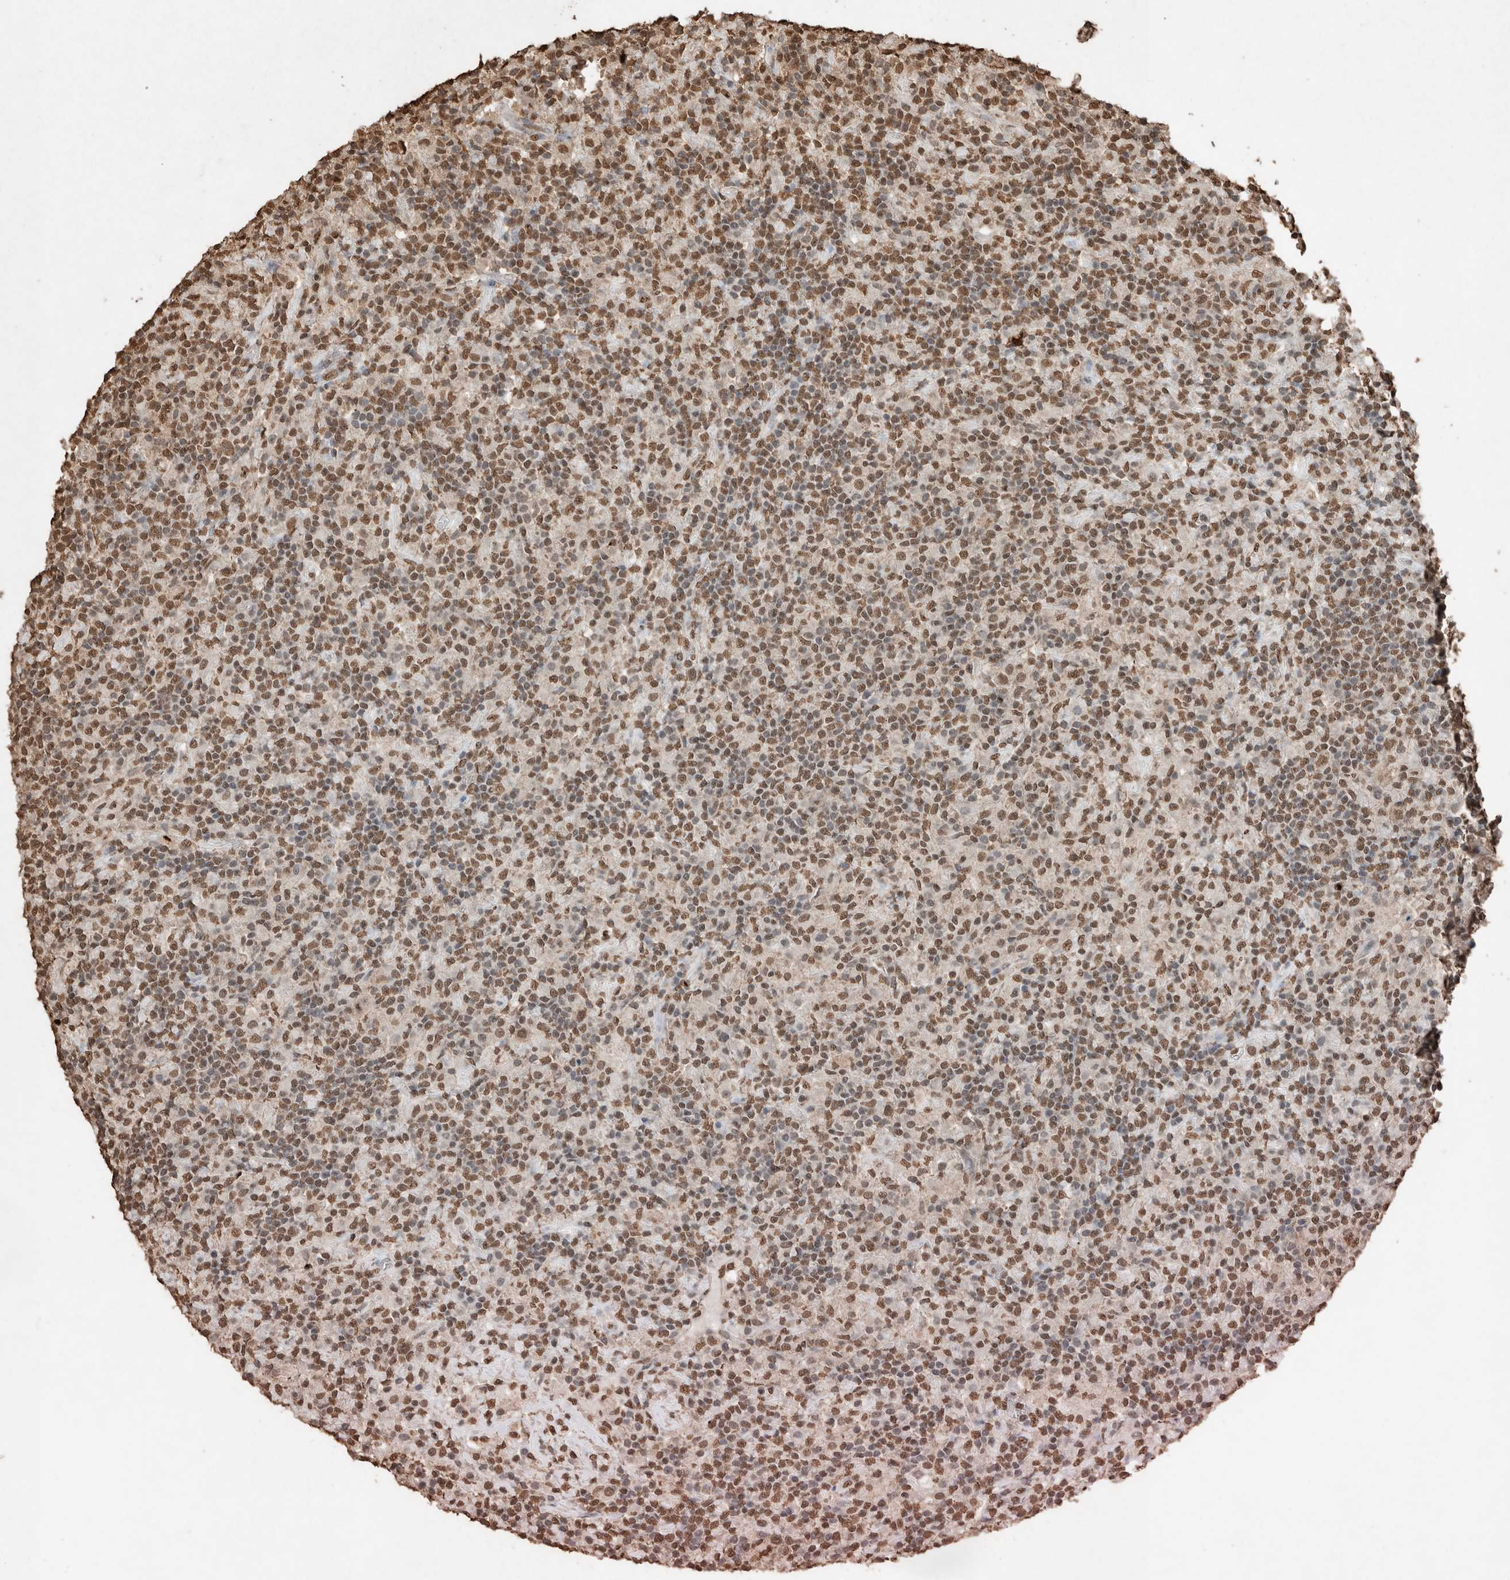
{"staining": {"intensity": "moderate", "quantity": ">75%", "location": "nuclear"}, "tissue": "lymphoma", "cell_type": "Tumor cells", "image_type": "cancer", "snomed": [{"axis": "morphology", "description": "Hodgkin's disease, NOS"}, {"axis": "topography", "description": "Lymph node"}], "caption": "DAB immunohistochemical staining of human Hodgkin's disease reveals moderate nuclear protein expression in approximately >75% of tumor cells.", "gene": "FSTL3", "patient": {"sex": "male", "age": 70}}